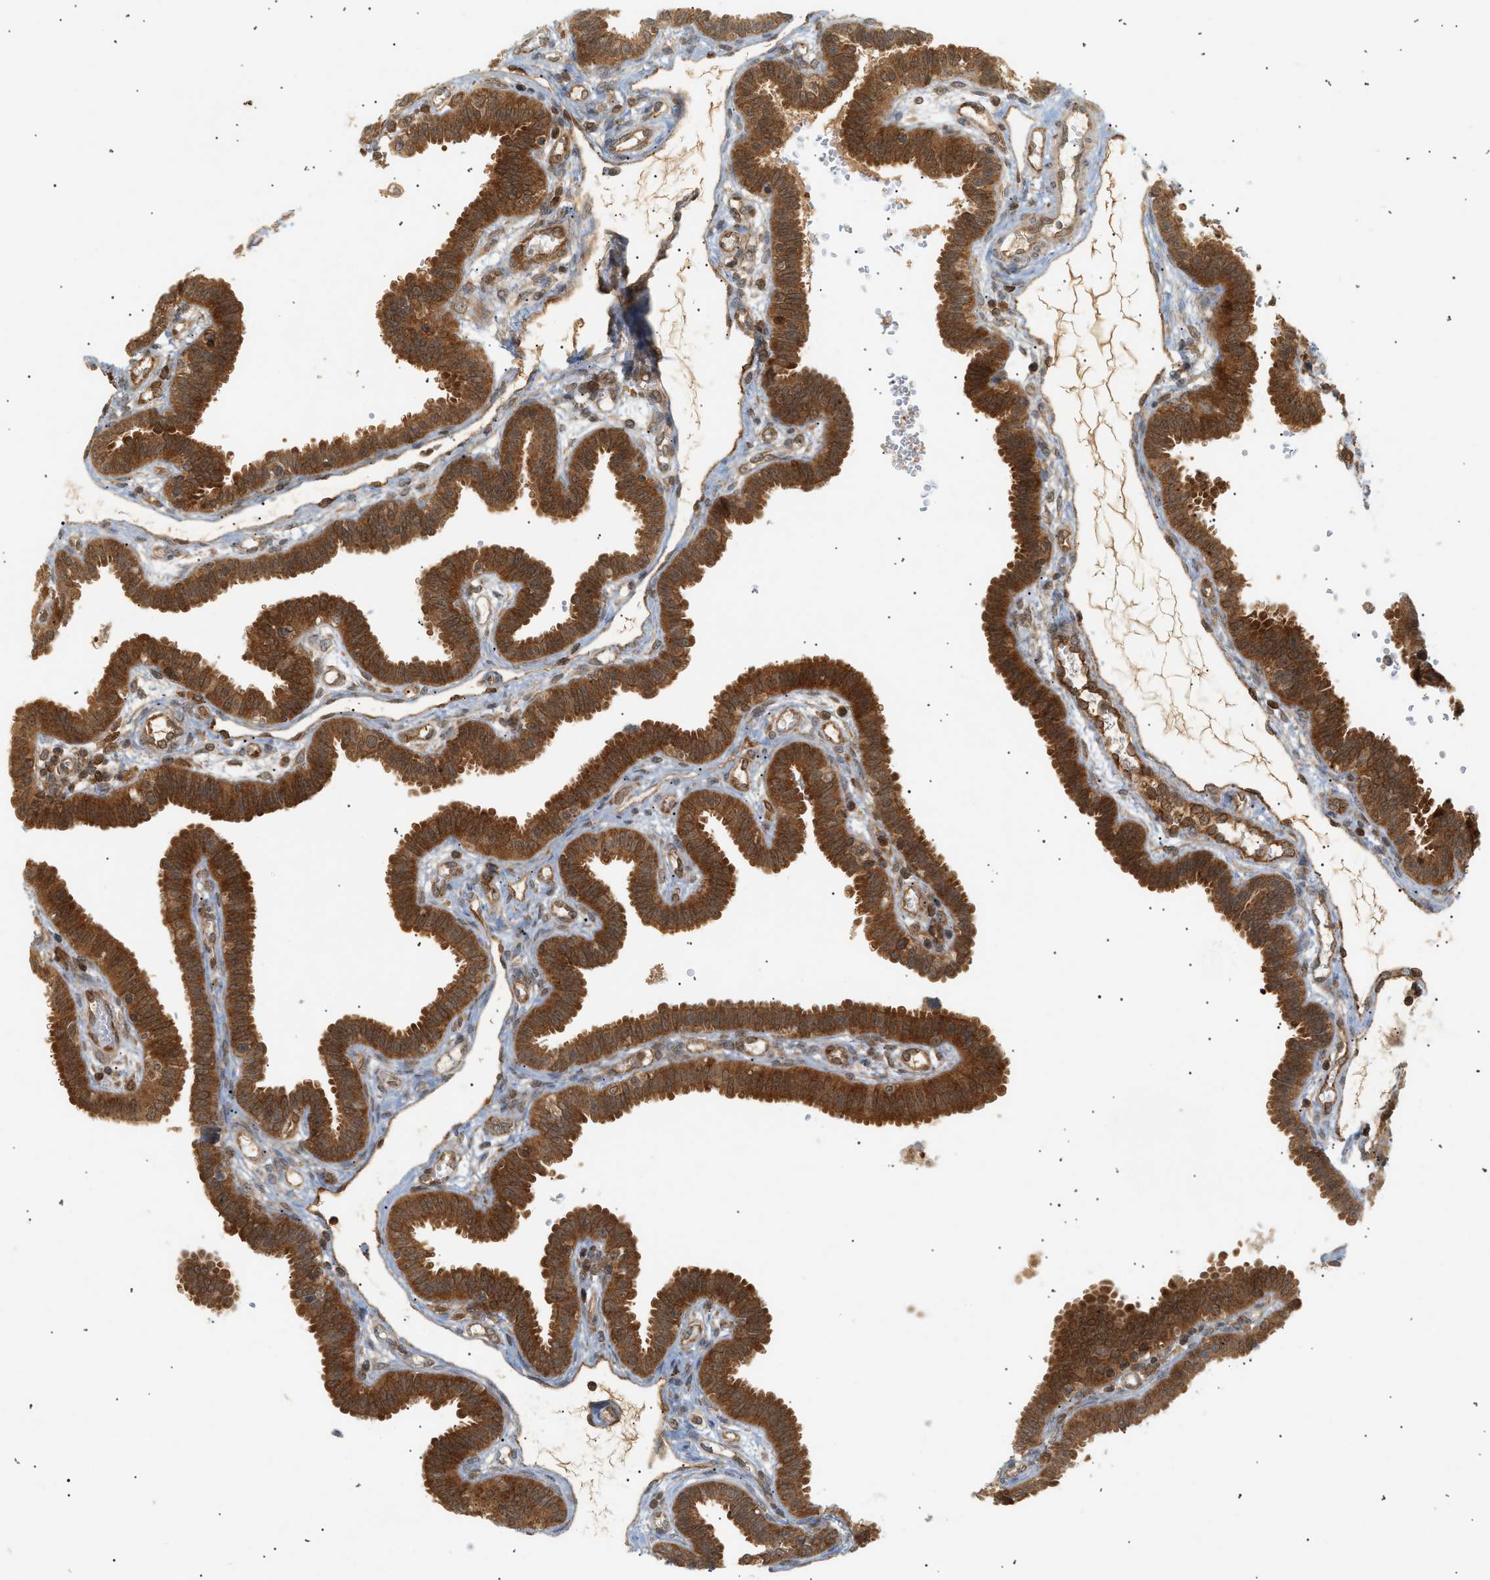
{"staining": {"intensity": "strong", "quantity": ">75%", "location": "cytoplasmic/membranous"}, "tissue": "fallopian tube", "cell_type": "Glandular cells", "image_type": "normal", "snomed": [{"axis": "morphology", "description": "Normal tissue, NOS"}, {"axis": "topography", "description": "Fallopian tube"}], "caption": "Immunohistochemistry (DAB (3,3'-diaminobenzidine)) staining of benign human fallopian tube displays strong cytoplasmic/membranous protein positivity in about >75% of glandular cells.", "gene": "SHC1", "patient": {"sex": "female", "age": 32}}